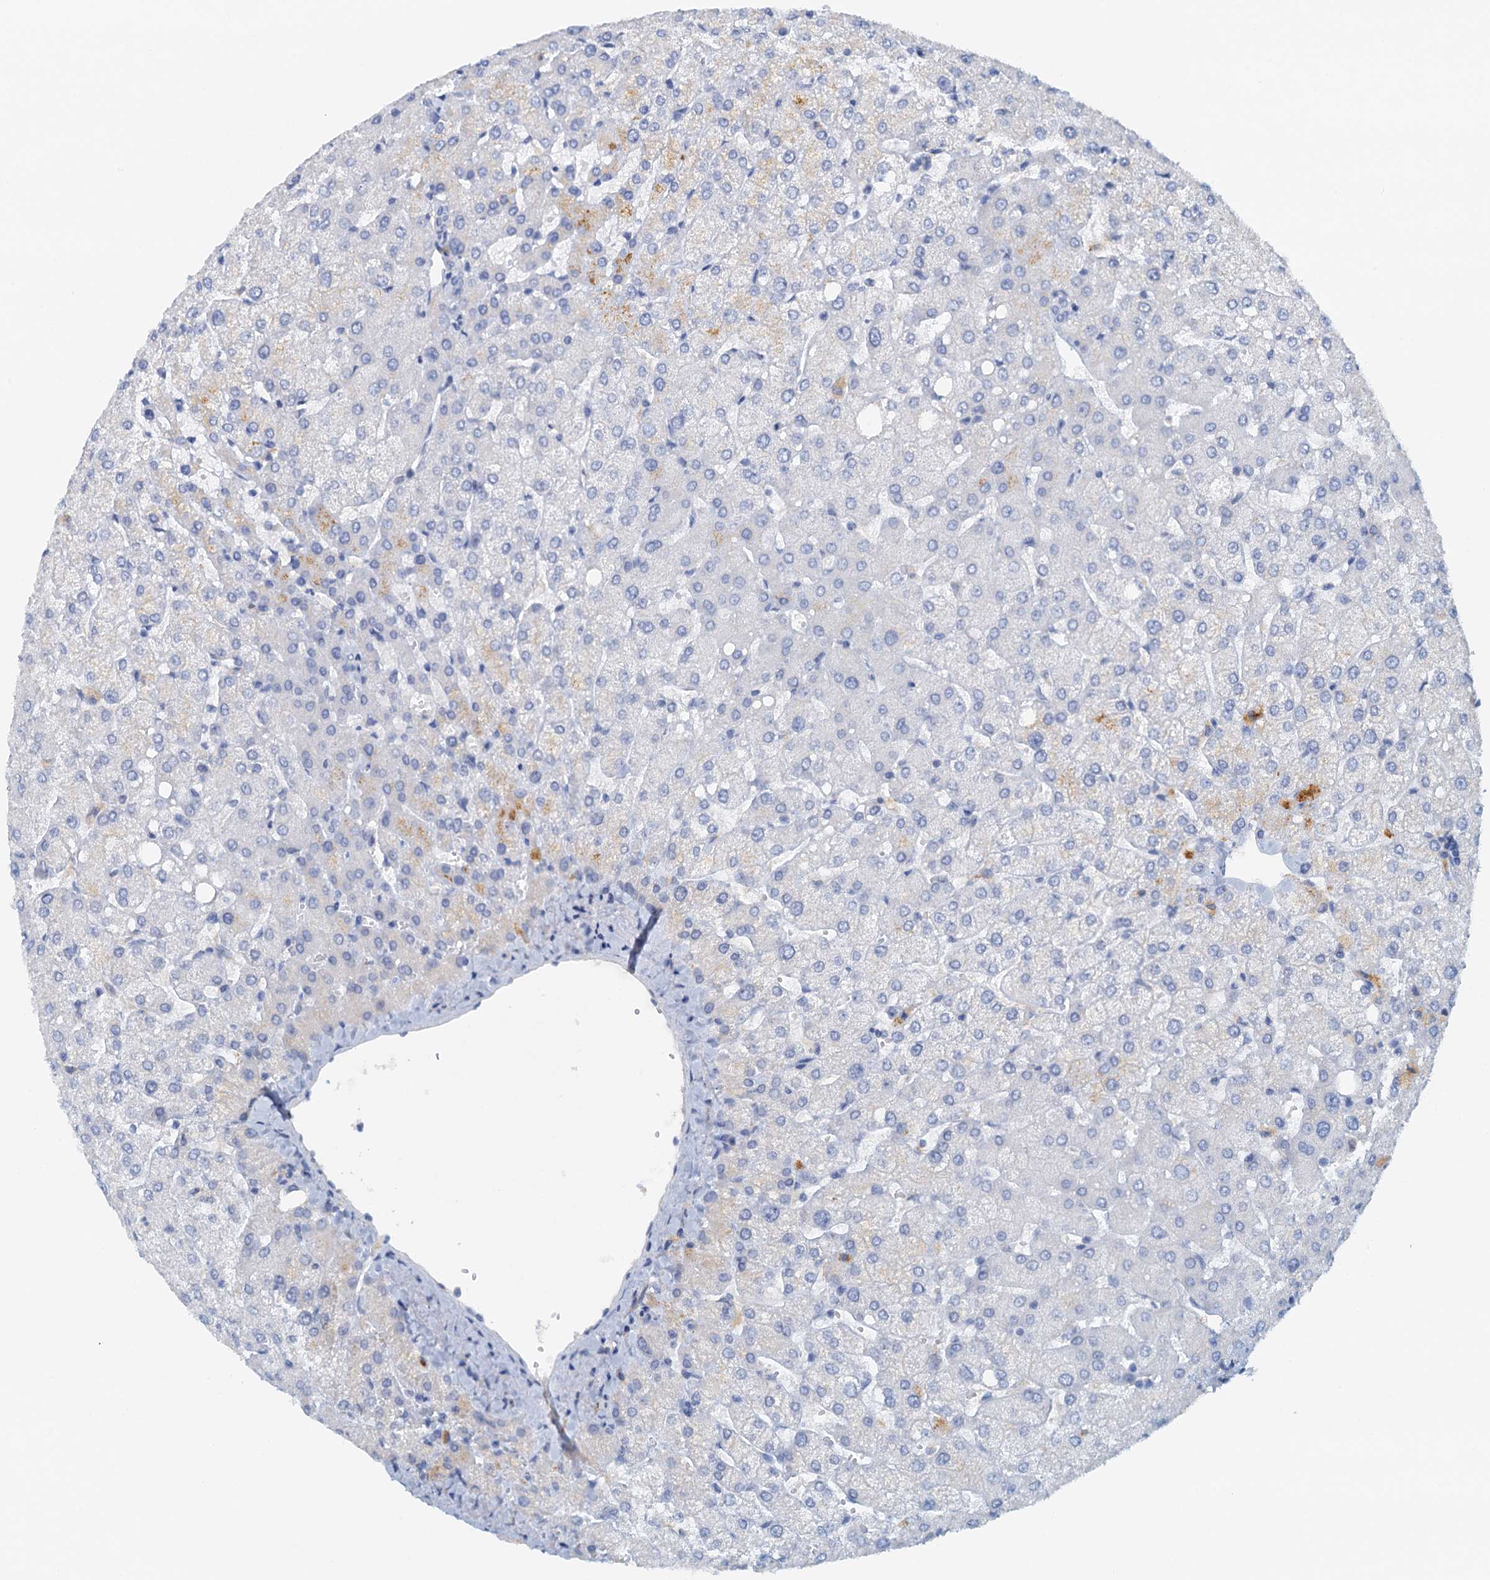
{"staining": {"intensity": "negative", "quantity": "none", "location": "none"}, "tissue": "liver", "cell_type": "Cholangiocytes", "image_type": "normal", "snomed": [{"axis": "morphology", "description": "Normal tissue, NOS"}, {"axis": "topography", "description": "Liver"}], "caption": "Immunohistochemical staining of benign liver displays no significant staining in cholangiocytes.", "gene": "DTD1", "patient": {"sex": "female", "age": 54}}